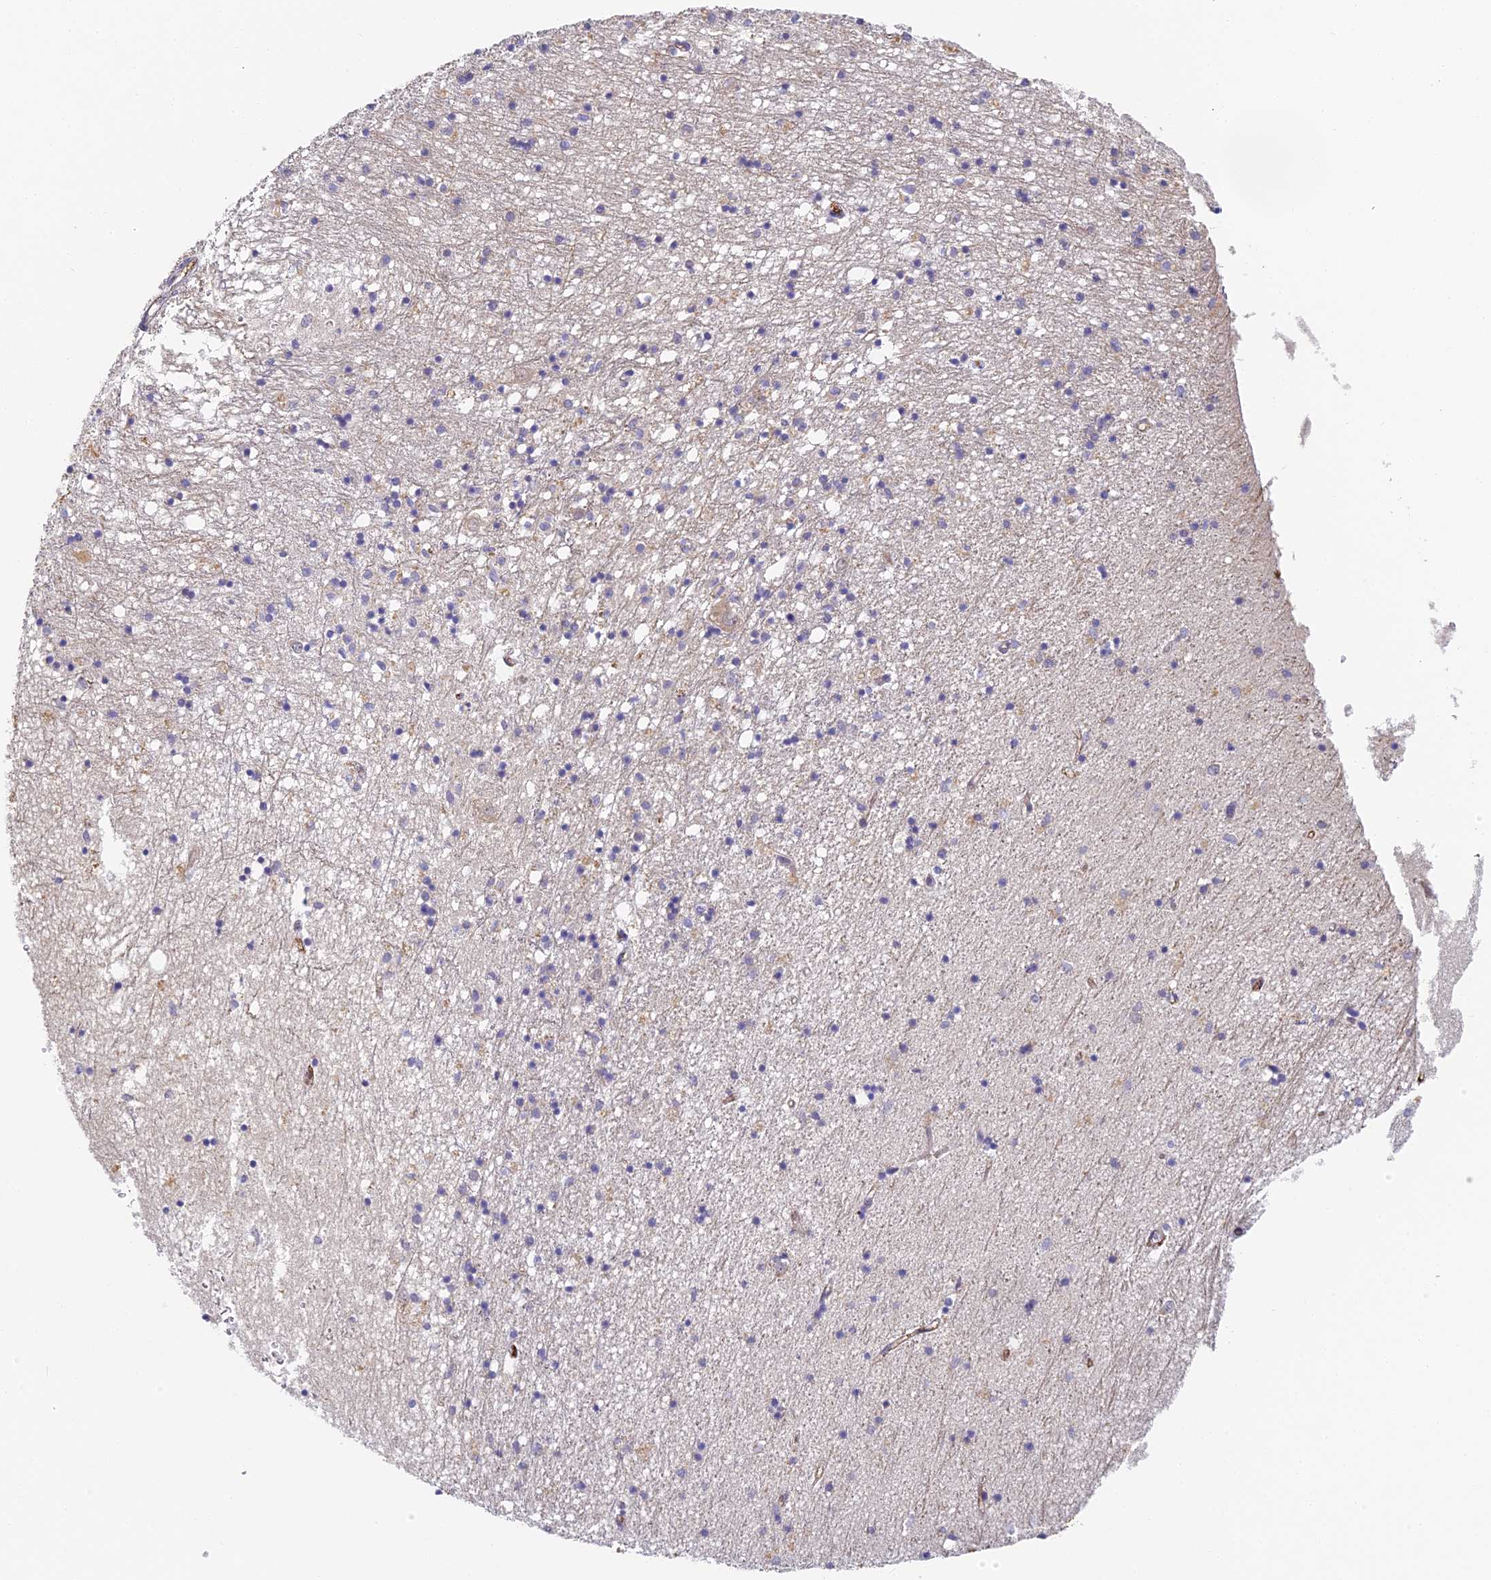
{"staining": {"intensity": "negative", "quantity": "none", "location": "none"}, "tissue": "hippocampus", "cell_type": "Glial cells", "image_type": "normal", "snomed": [{"axis": "morphology", "description": "Normal tissue, NOS"}, {"axis": "topography", "description": "Hippocampus"}], "caption": "A high-resolution histopathology image shows immunohistochemistry (IHC) staining of unremarkable hippocampus, which reveals no significant expression in glial cells. Nuclei are stained in blue.", "gene": "DNAAF10", "patient": {"sex": "male", "age": 70}}